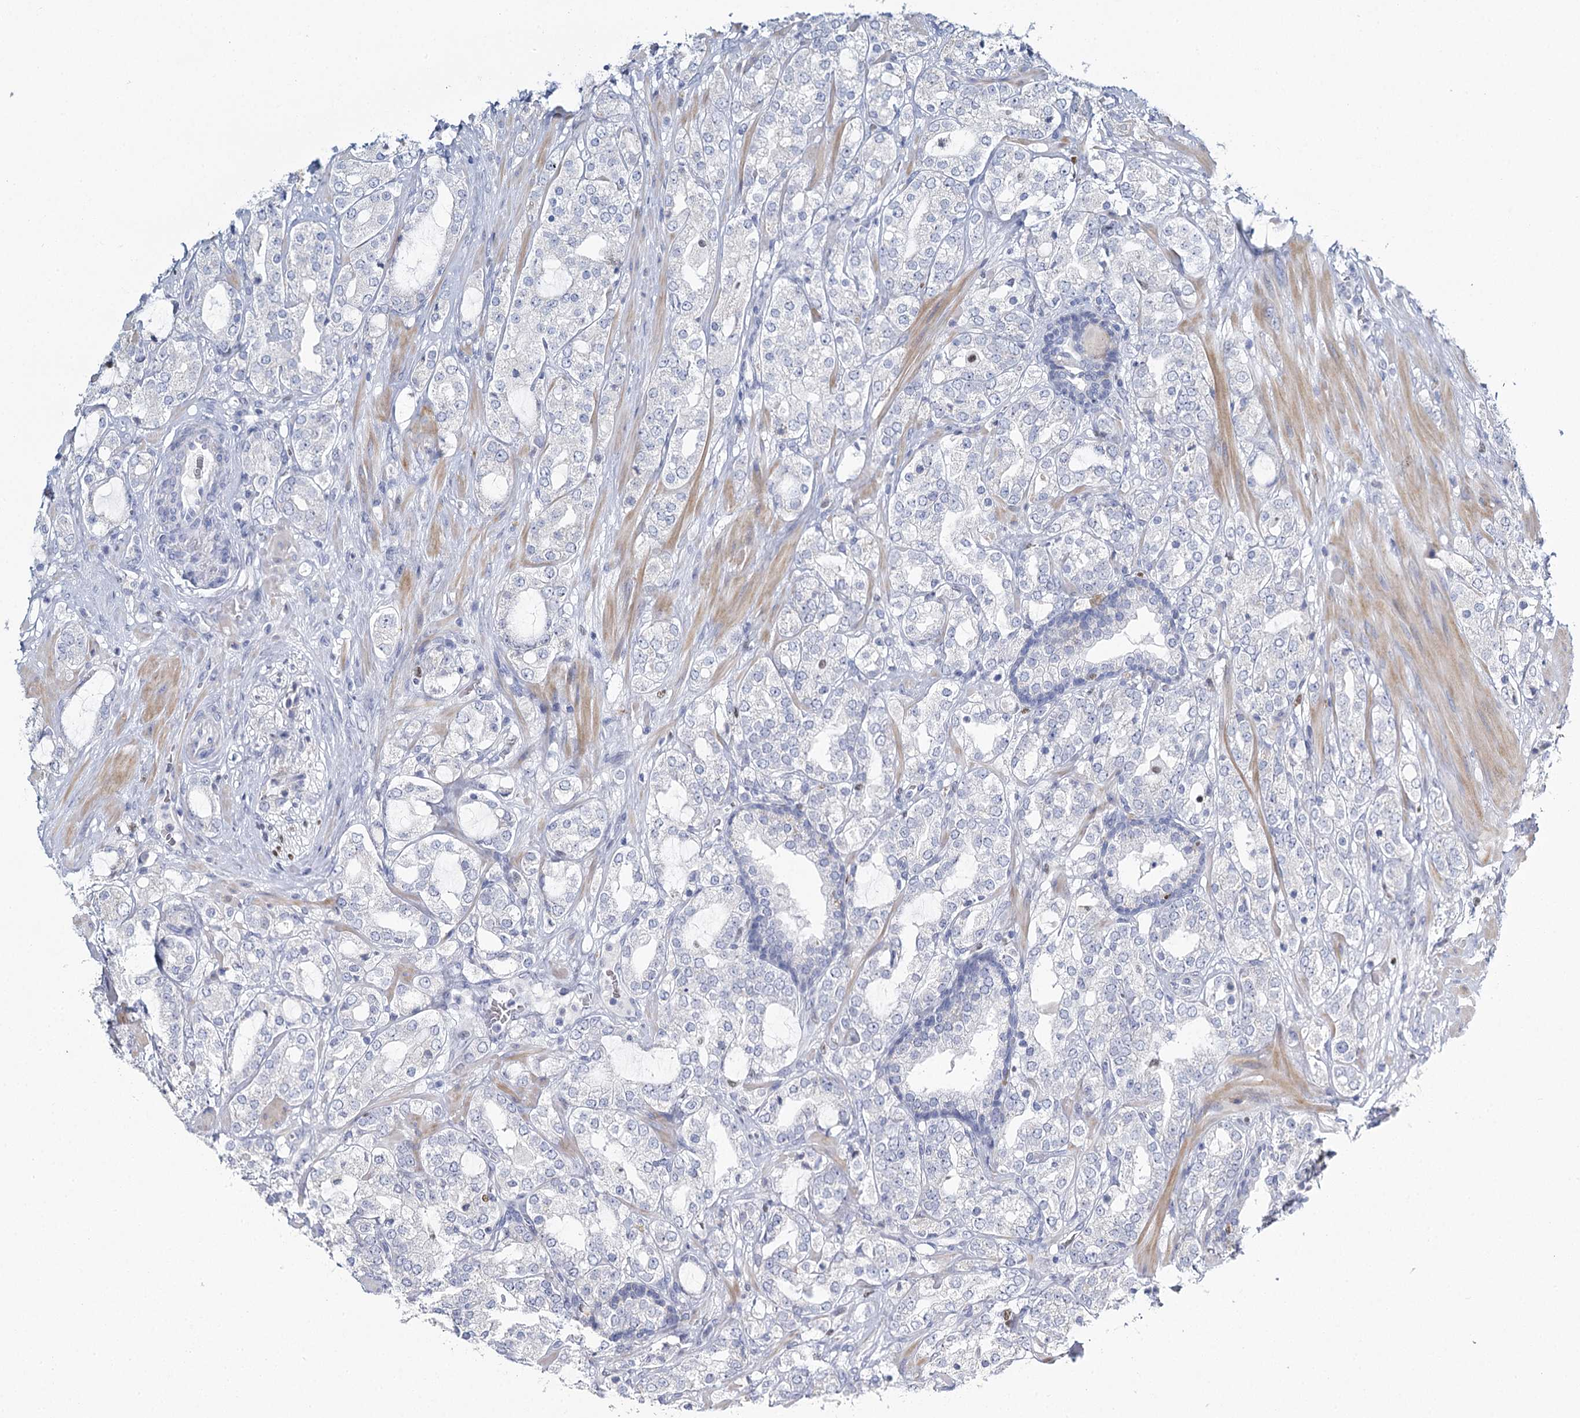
{"staining": {"intensity": "negative", "quantity": "none", "location": "none"}, "tissue": "prostate cancer", "cell_type": "Tumor cells", "image_type": "cancer", "snomed": [{"axis": "morphology", "description": "Adenocarcinoma, High grade"}, {"axis": "topography", "description": "Prostate"}], "caption": "Tumor cells are negative for protein expression in human prostate cancer (adenocarcinoma (high-grade)).", "gene": "IGSF3", "patient": {"sex": "male", "age": 64}}